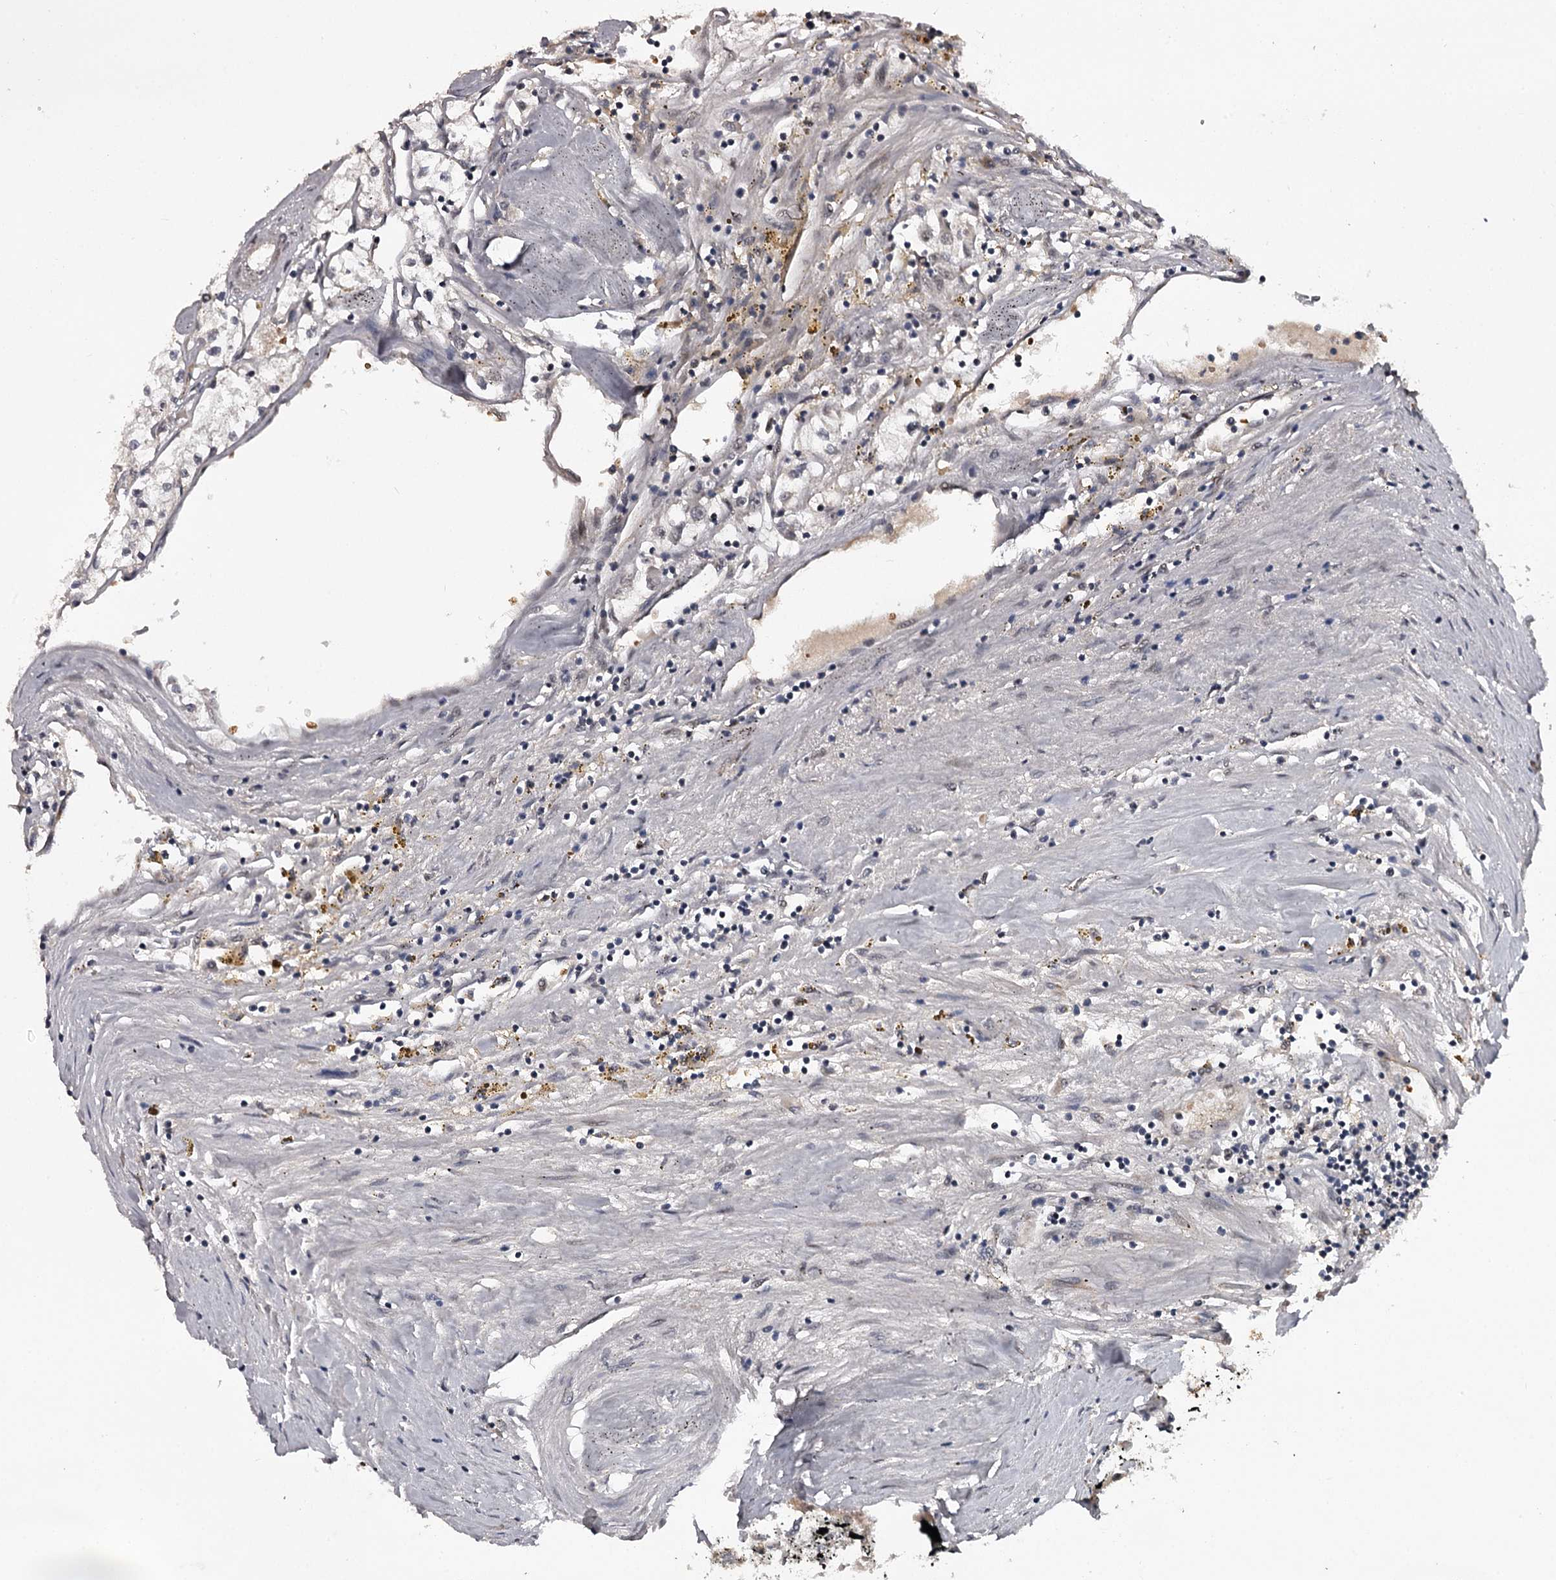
{"staining": {"intensity": "negative", "quantity": "none", "location": "none"}, "tissue": "renal cancer", "cell_type": "Tumor cells", "image_type": "cancer", "snomed": [{"axis": "morphology", "description": "Adenocarcinoma, NOS"}, {"axis": "topography", "description": "Kidney"}], "caption": "IHC of human renal cancer (adenocarcinoma) exhibits no positivity in tumor cells.", "gene": "RNF44", "patient": {"sex": "male", "age": 56}}